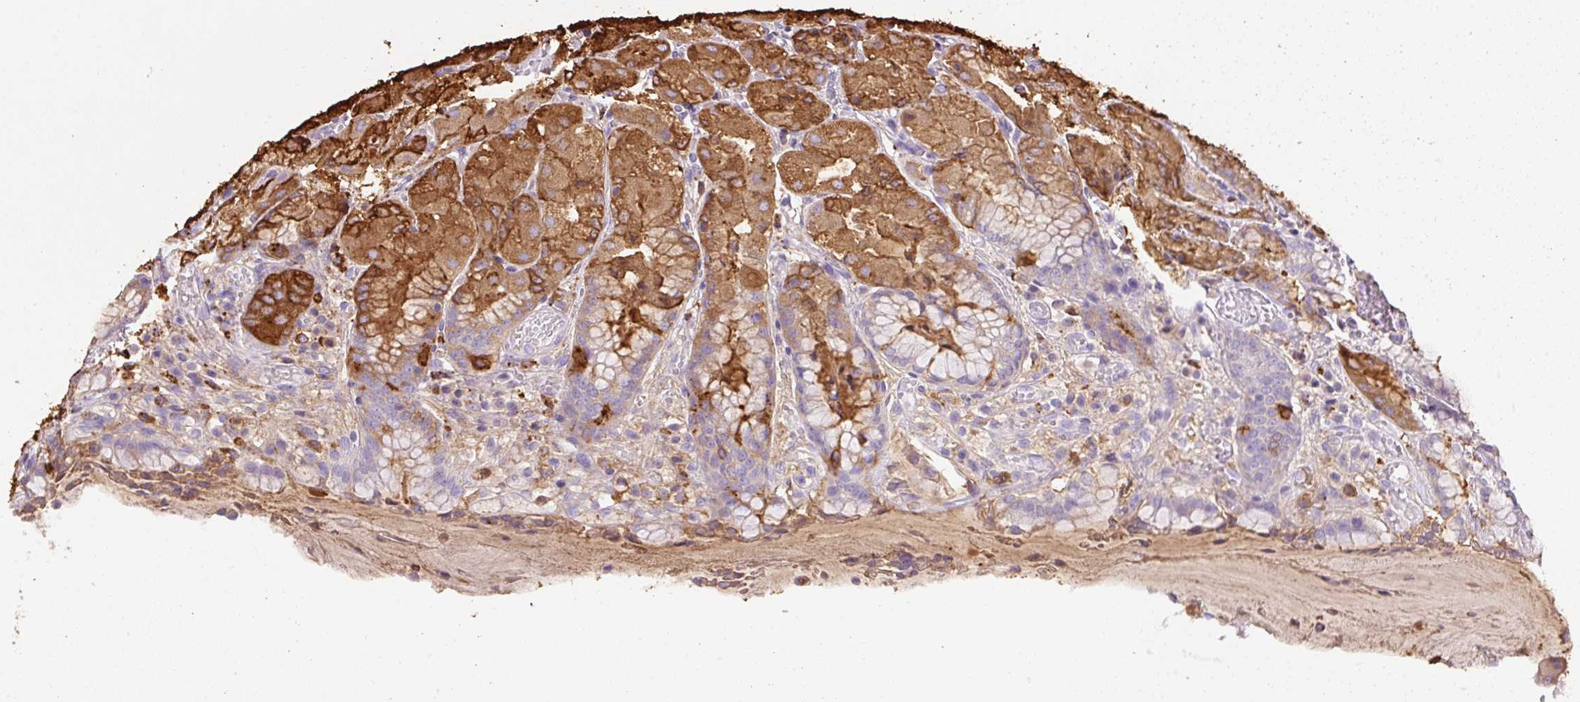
{"staining": {"intensity": "strong", "quantity": "<25%", "location": "cytoplasmic/membranous"}, "tissue": "stomach", "cell_type": "Glandular cells", "image_type": "normal", "snomed": [{"axis": "morphology", "description": "Normal tissue, NOS"}, {"axis": "topography", "description": "Stomach, upper"}], "caption": "Immunohistochemical staining of normal stomach displays strong cytoplasmic/membranous protein staining in about <25% of glandular cells.", "gene": "TDRD15", "patient": {"sex": "male", "age": 72}}